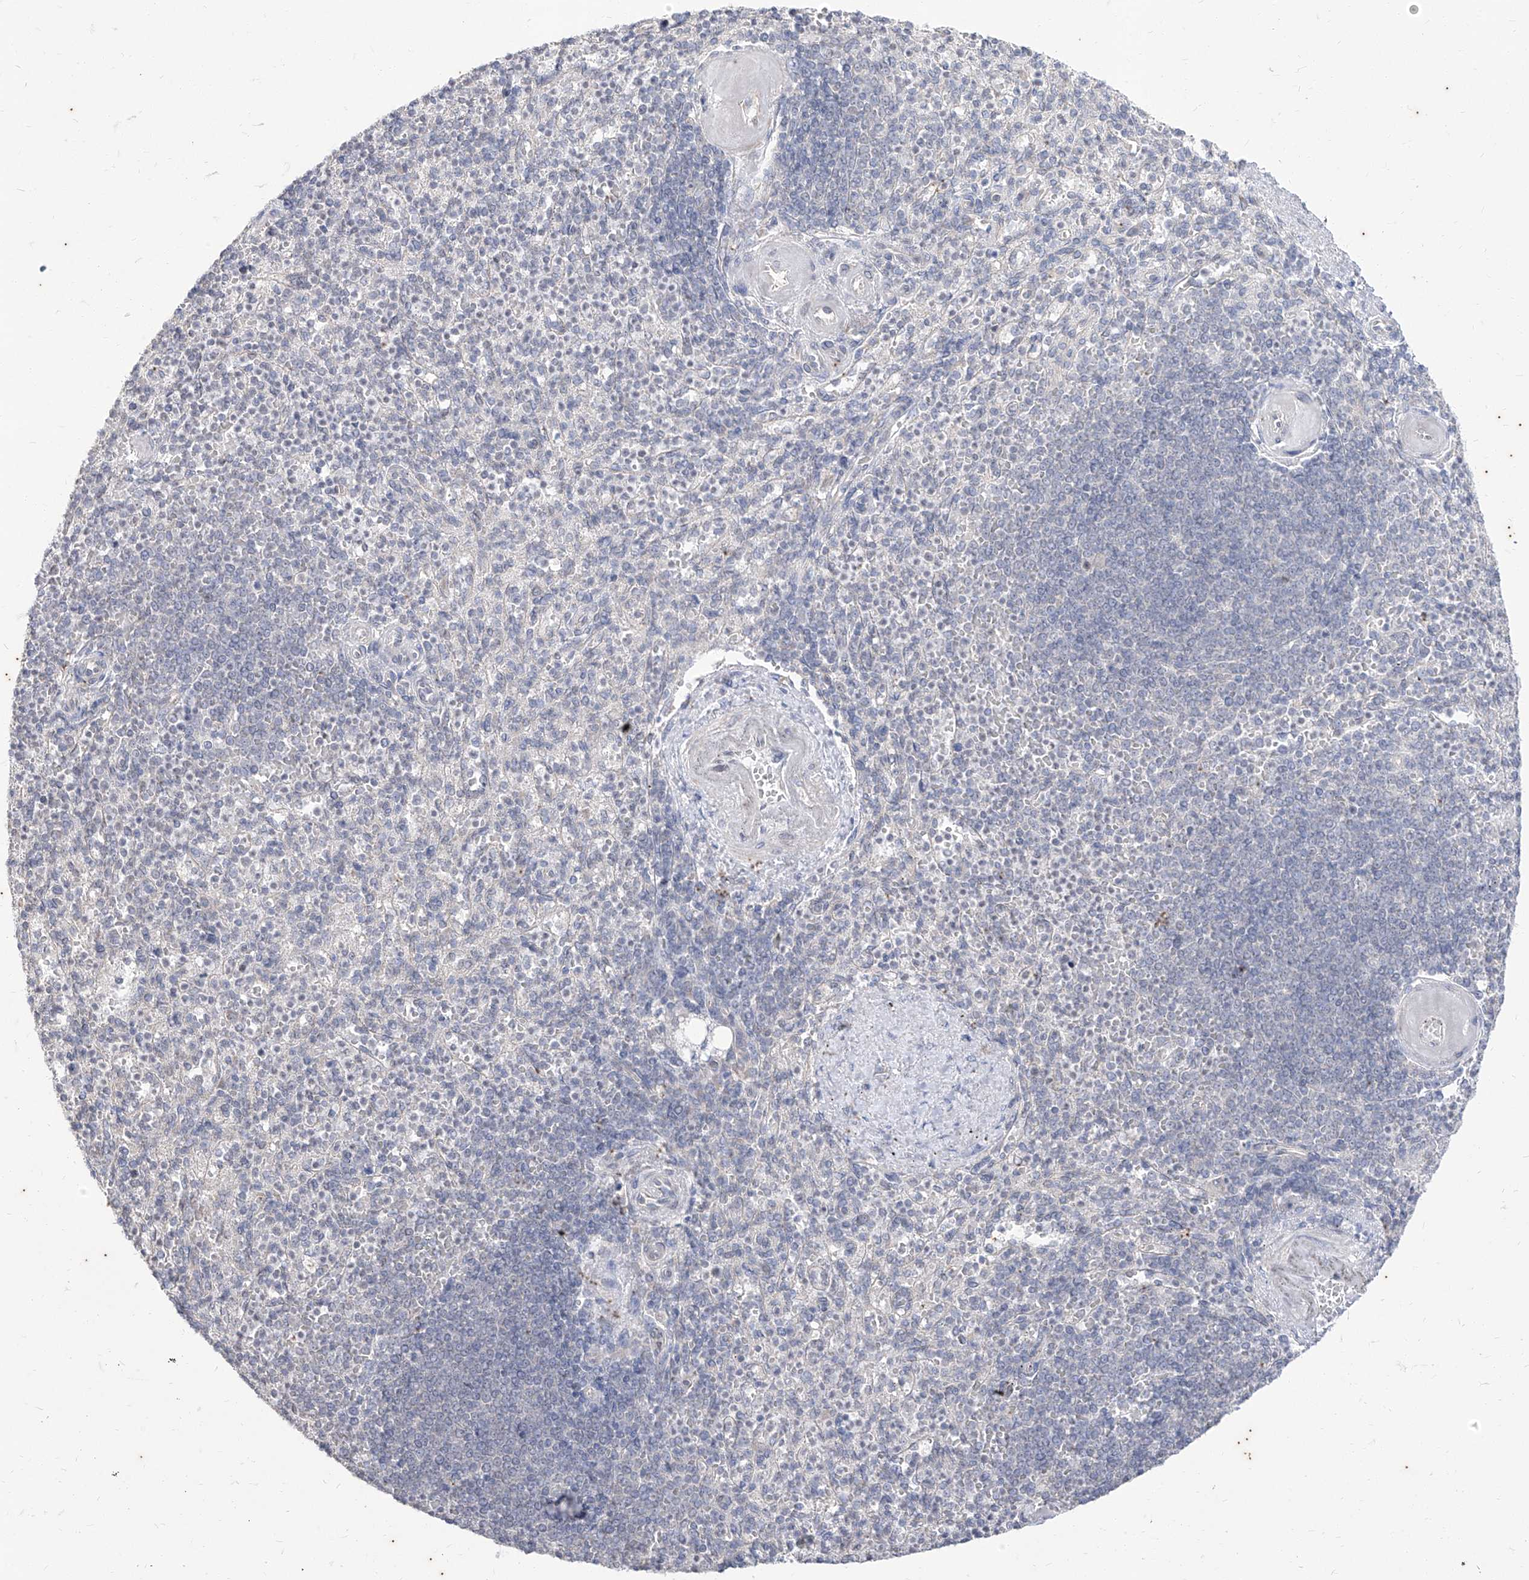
{"staining": {"intensity": "negative", "quantity": "none", "location": "none"}, "tissue": "spleen", "cell_type": "Cells in red pulp", "image_type": "normal", "snomed": [{"axis": "morphology", "description": "Normal tissue, NOS"}, {"axis": "topography", "description": "Spleen"}], "caption": "Immunohistochemical staining of normal human spleen shows no significant staining in cells in red pulp.", "gene": "PHF20L1", "patient": {"sex": "female", "age": 74}}